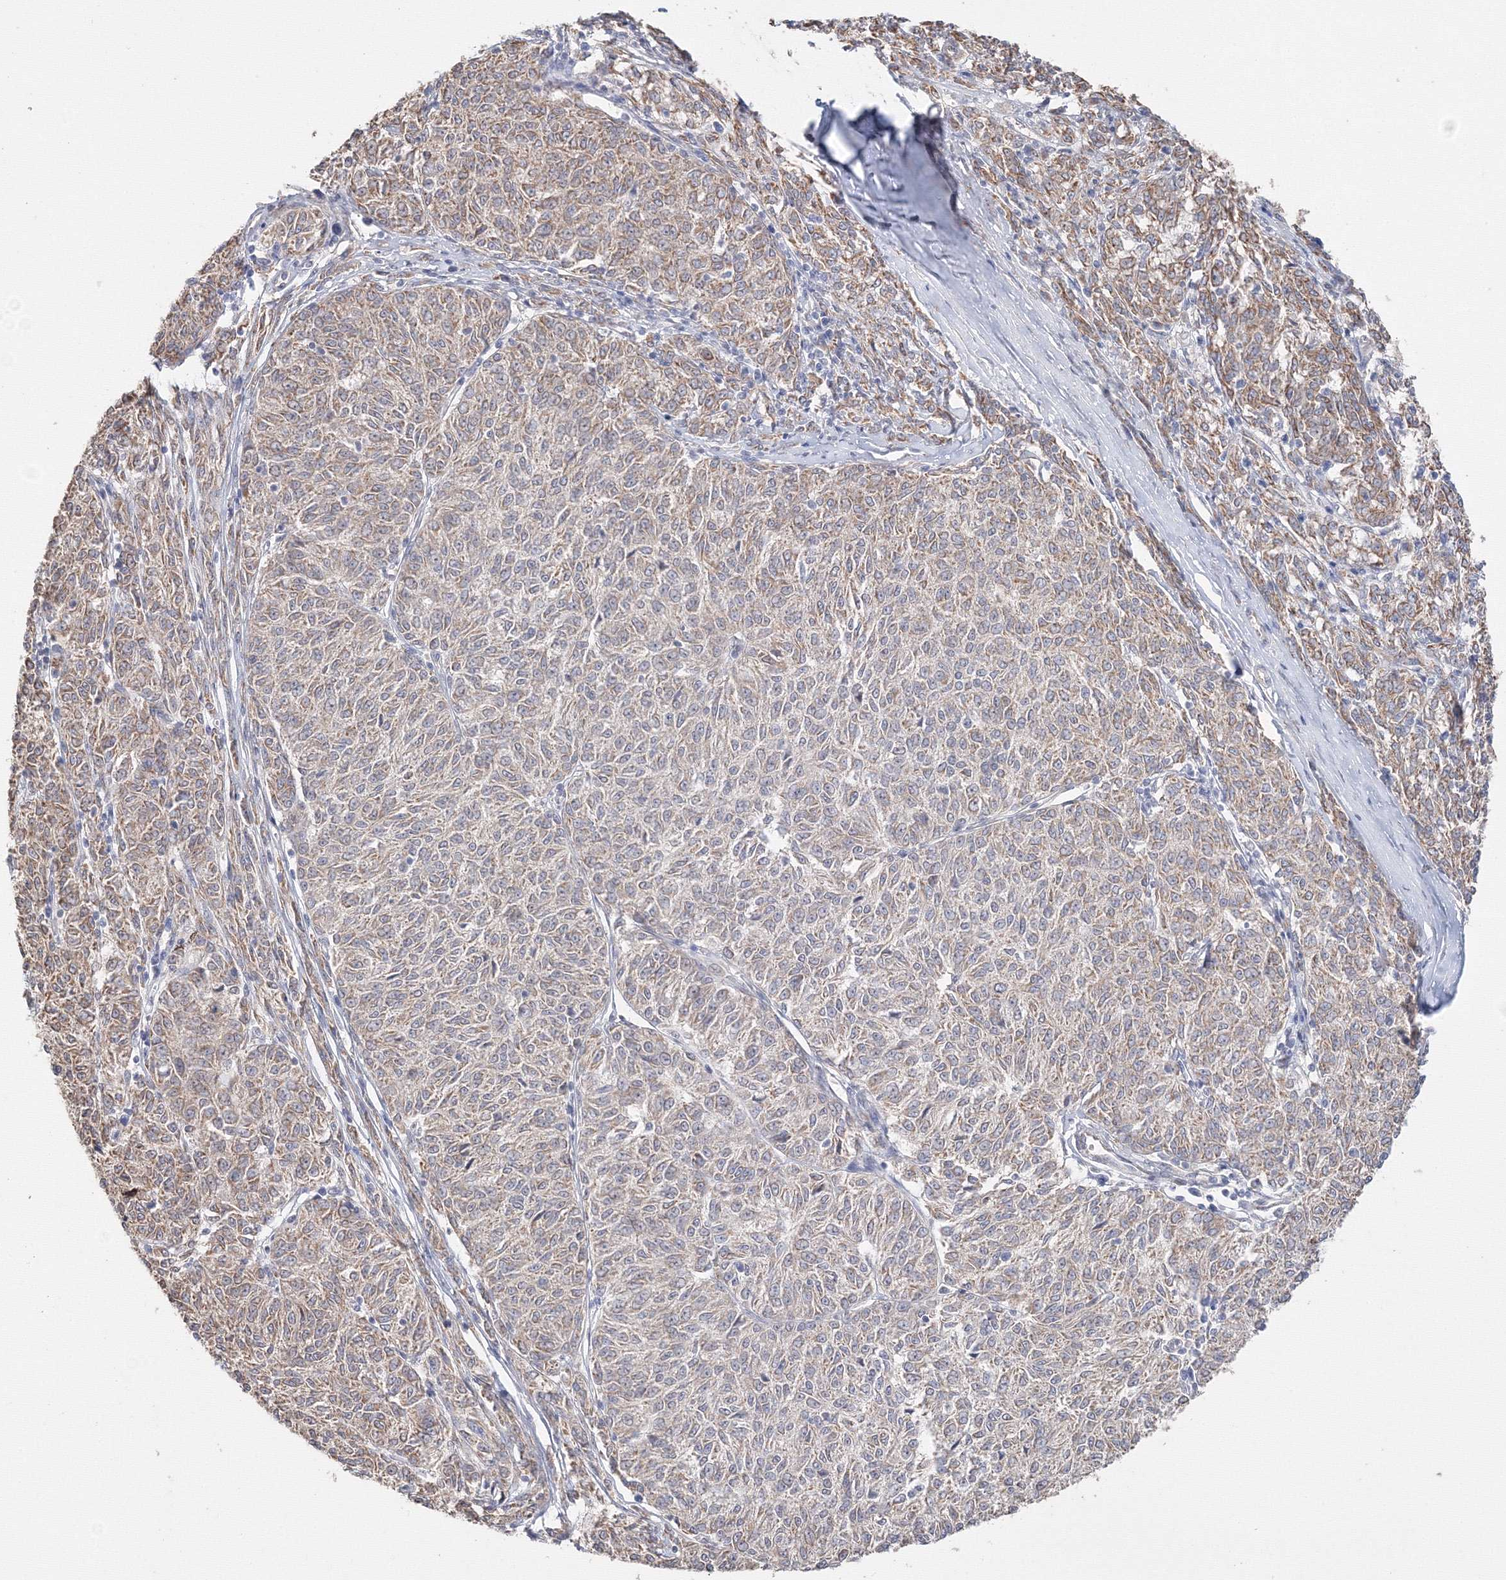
{"staining": {"intensity": "weak", "quantity": "25%-75%", "location": "cytoplasmic/membranous"}, "tissue": "melanoma", "cell_type": "Tumor cells", "image_type": "cancer", "snomed": [{"axis": "morphology", "description": "Malignant melanoma, NOS"}, {"axis": "topography", "description": "Skin"}], "caption": "IHC micrograph of neoplastic tissue: malignant melanoma stained using immunohistochemistry (IHC) reveals low levels of weak protein expression localized specifically in the cytoplasmic/membranous of tumor cells, appearing as a cytoplasmic/membranous brown color.", "gene": "DHRS12", "patient": {"sex": "female", "age": 72}}